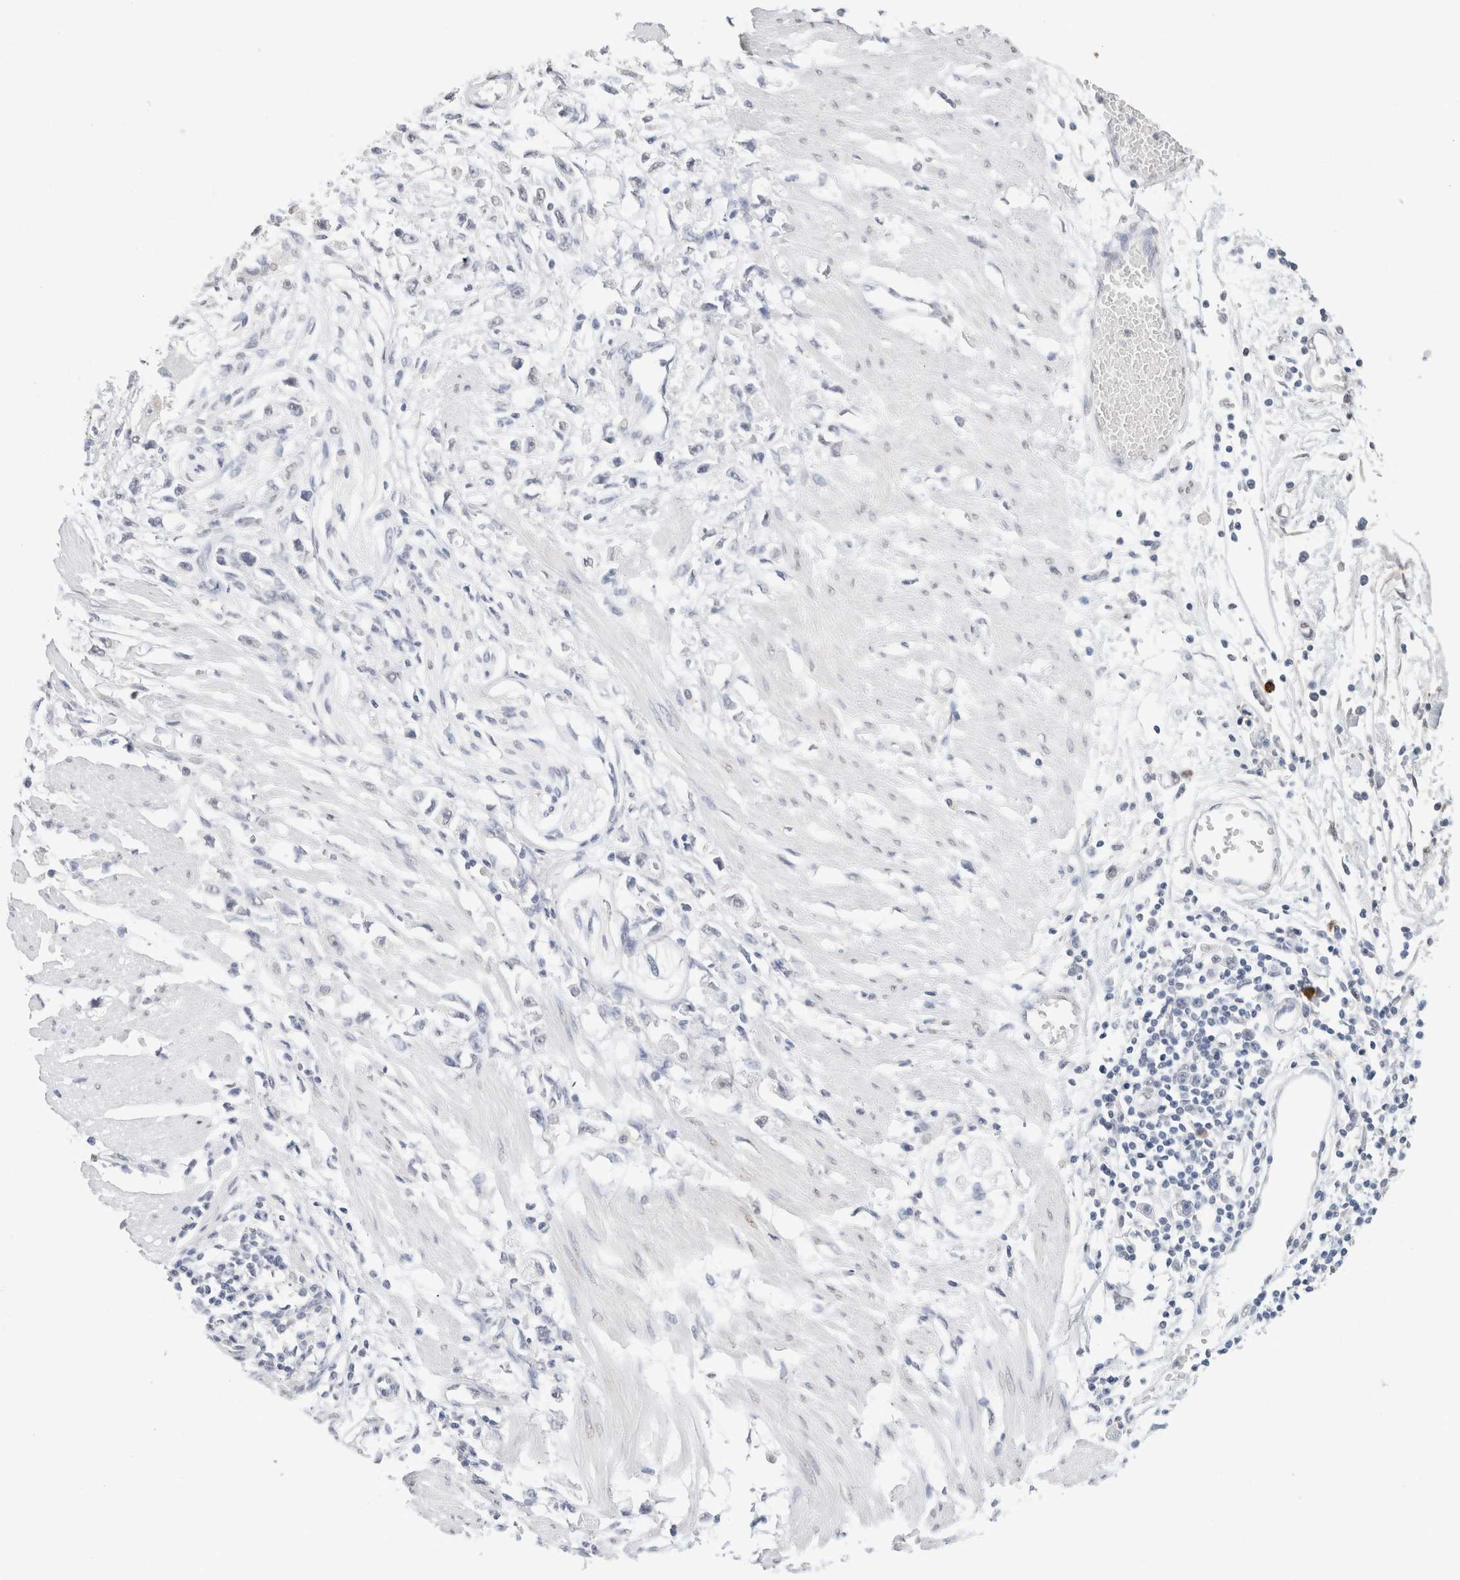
{"staining": {"intensity": "negative", "quantity": "none", "location": "none"}, "tissue": "stomach cancer", "cell_type": "Tumor cells", "image_type": "cancer", "snomed": [{"axis": "morphology", "description": "Adenocarcinoma, NOS"}, {"axis": "topography", "description": "Stomach"}], "caption": "The image reveals no staining of tumor cells in stomach cancer (adenocarcinoma).", "gene": "CD80", "patient": {"sex": "female", "age": 59}}